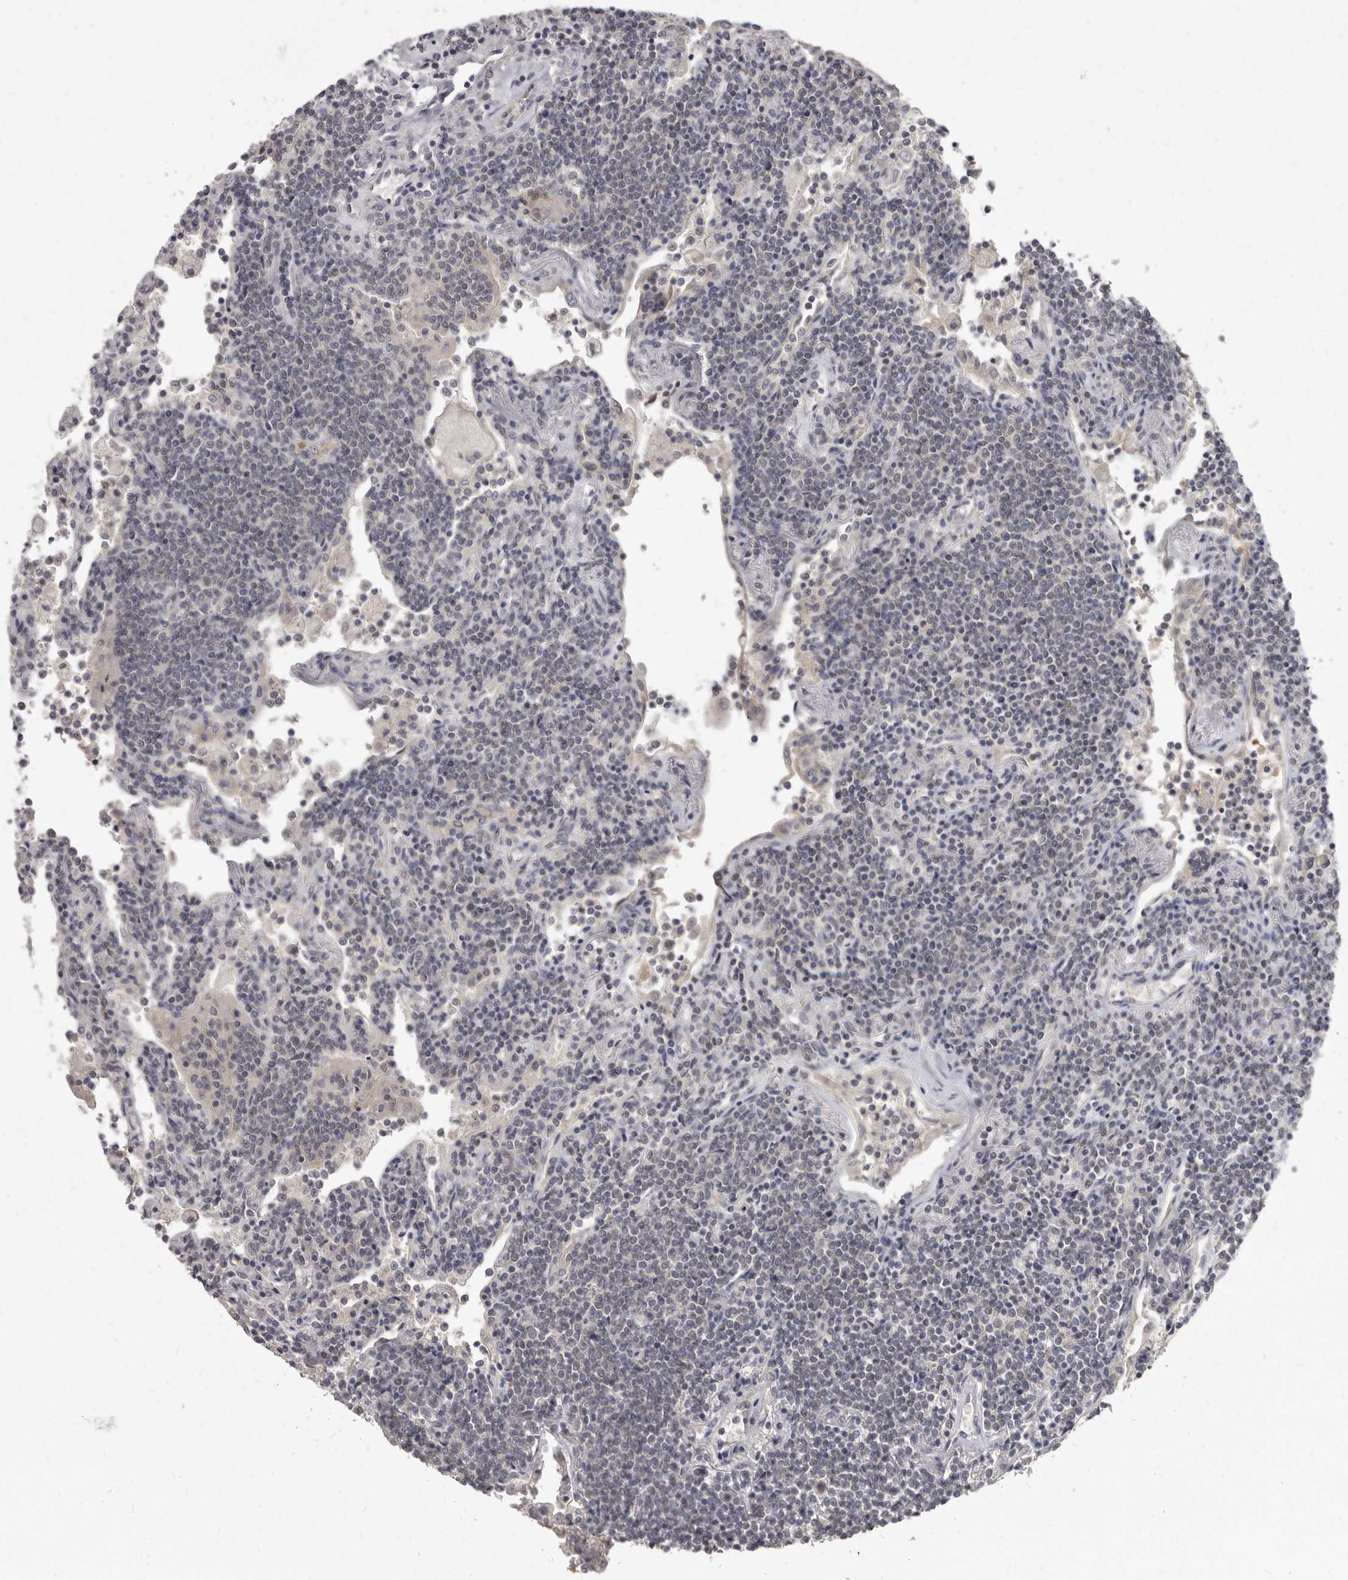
{"staining": {"intensity": "negative", "quantity": "none", "location": "none"}, "tissue": "lymphoma", "cell_type": "Tumor cells", "image_type": "cancer", "snomed": [{"axis": "morphology", "description": "Malignant lymphoma, non-Hodgkin's type, Low grade"}, {"axis": "topography", "description": "Lung"}], "caption": "The histopathology image shows no staining of tumor cells in malignant lymphoma, non-Hodgkin's type (low-grade).", "gene": "SULT1E1", "patient": {"sex": "female", "age": 71}}